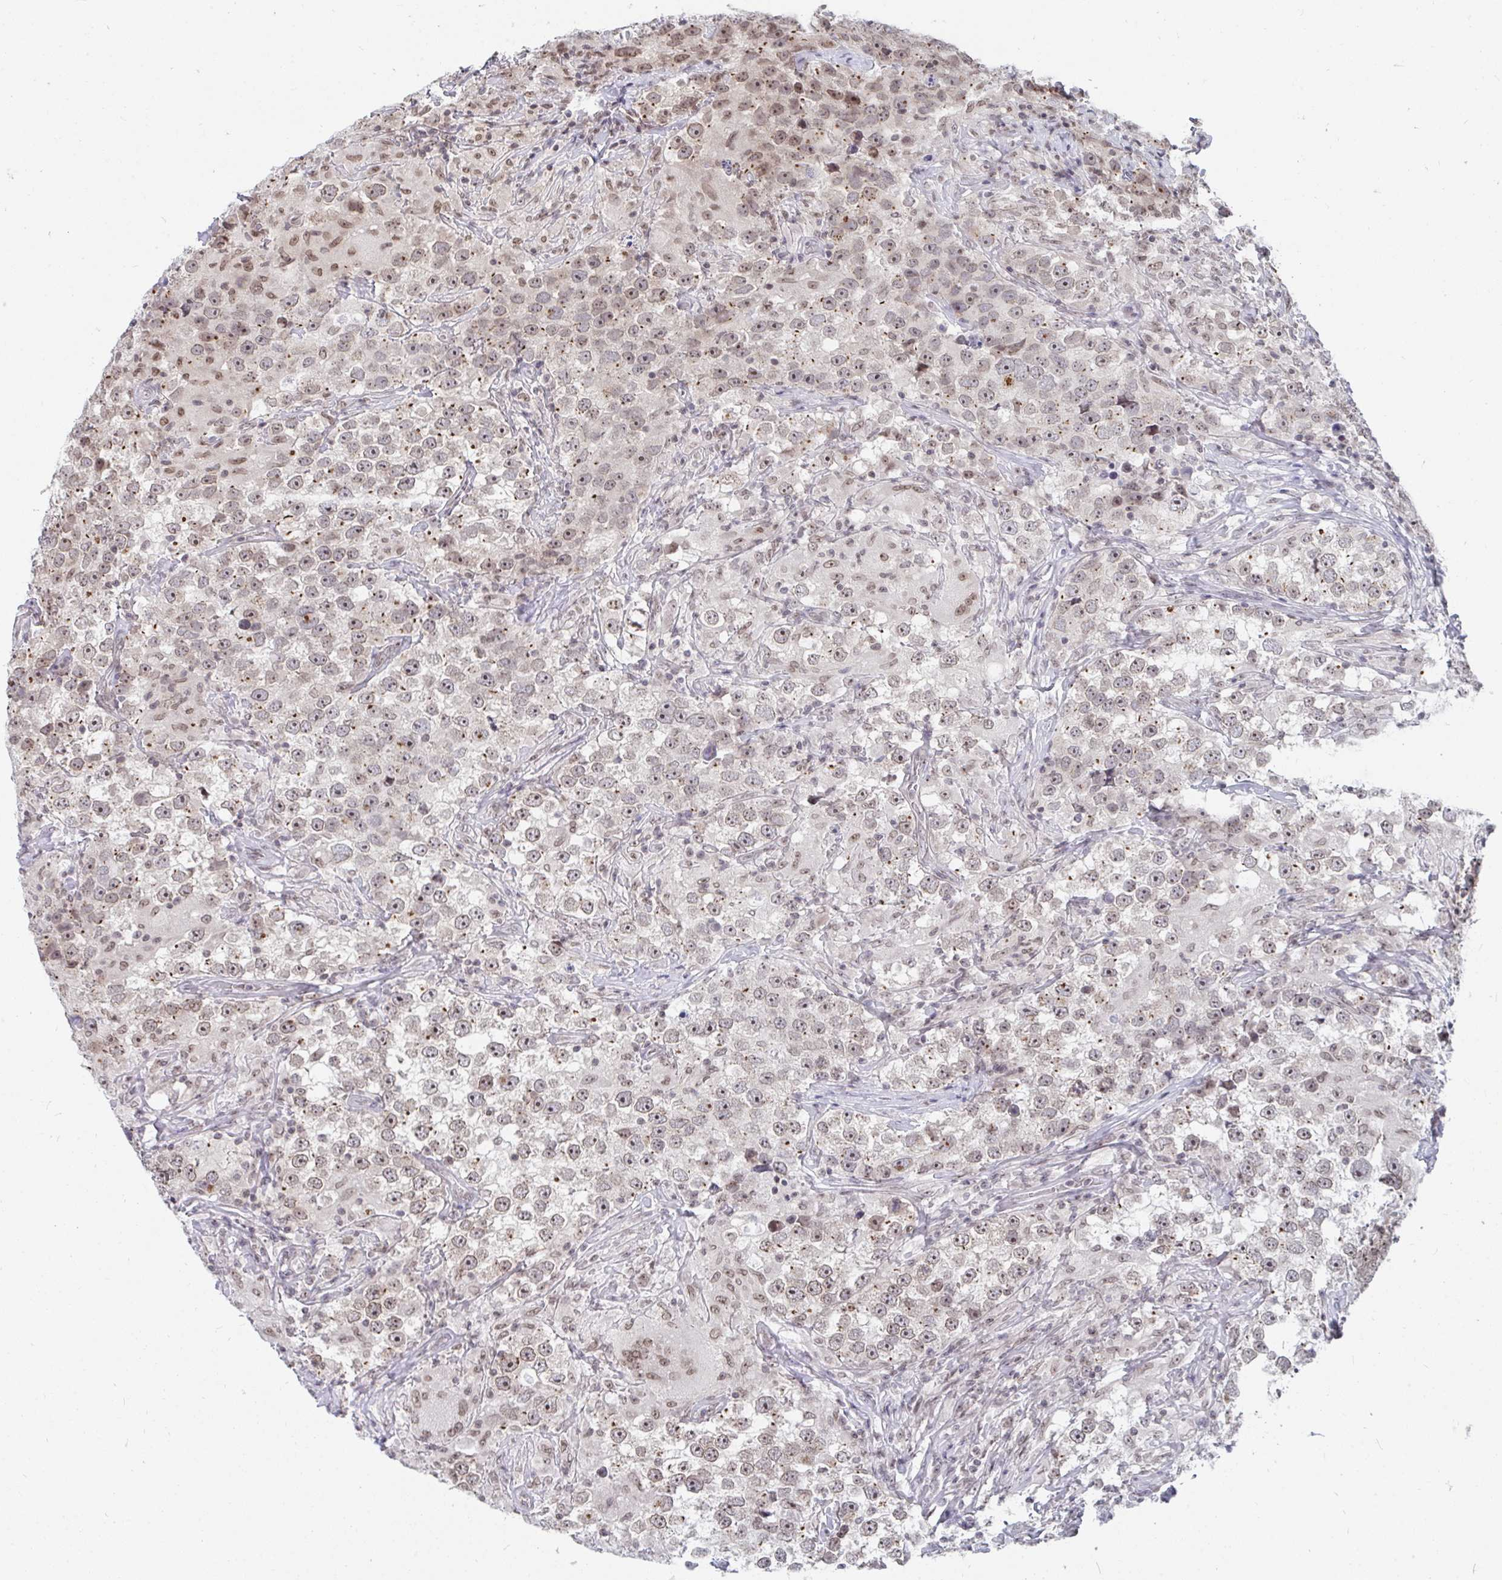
{"staining": {"intensity": "weak", "quantity": ">75%", "location": "nuclear"}, "tissue": "testis cancer", "cell_type": "Tumor cells", "image_type": "cancer", "snomed": [{"axis": "morphology", "description": "Seminoma, NOS"}, {"axis": "topography", "description": "Testis"}], "caption": "There is low levels of weak nuclear staining in tumor cells of testis cancer (seminoma), as demonstrated by immunohistochemical staining (brown color).", "gene": "TRIP12", "patient": {"sex": "male", "age": 46}}